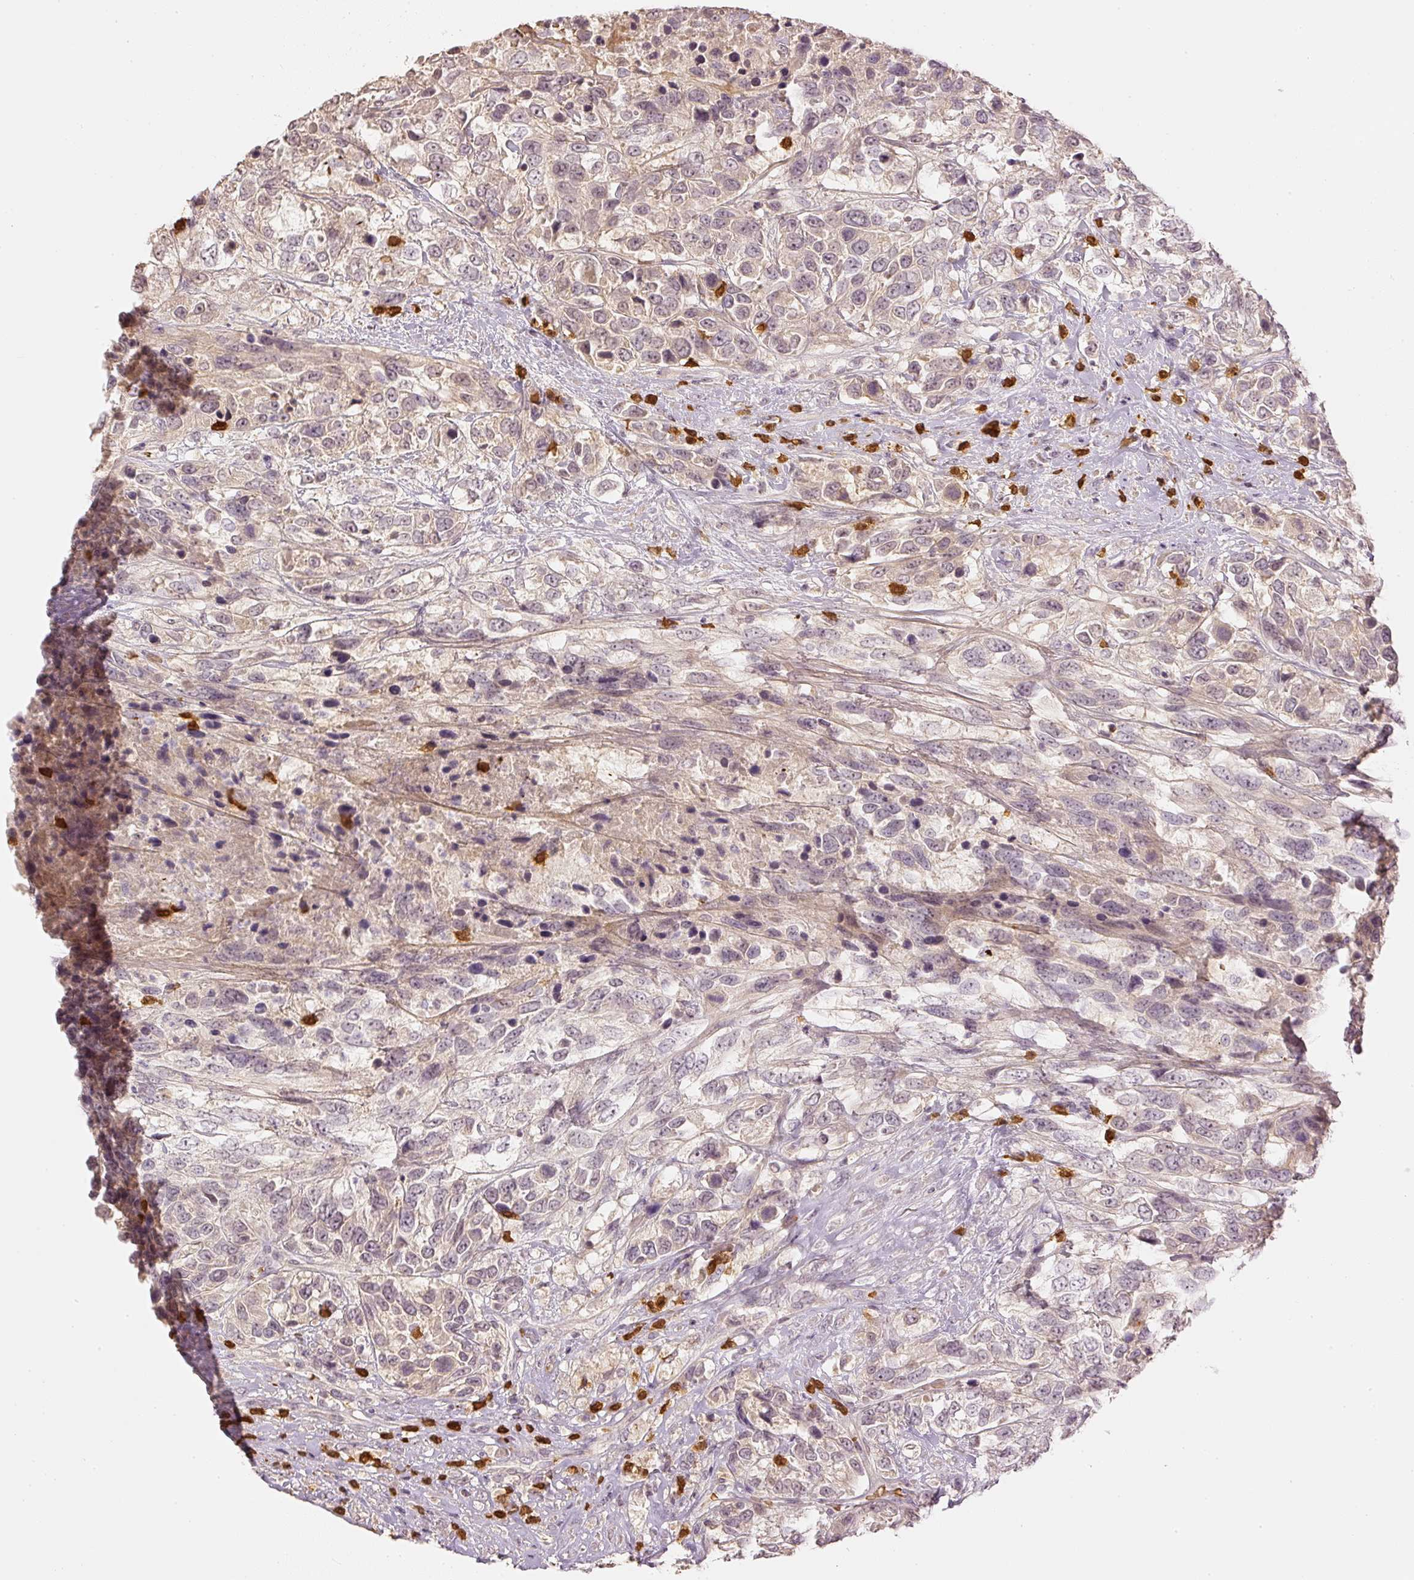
{"staining": {"intensity": "weak", "quantity": "<25%", "location": "cytoplasmic/membranous"}, "tissue": "urothelial cancer", "cell_type": "Tumor cells", "image_type": "cancer", "snomed": [{"axis": "morphology", "description": "Urothelial carcinoma, High grade"}, {"axis": "topography", "description": "Urinary bladder"}], "caption": "Protein analysis of urothelial cancer demonstrates no significant staining in tumor cells. Brightfield microscopy of IHC stained with DAB (3,3'-diaminobenzidine) (brown) and hematoxylin (blue), captured at high magnification.", "gene": "GZMA", "patient": {"sex": "female", "age": 70}}